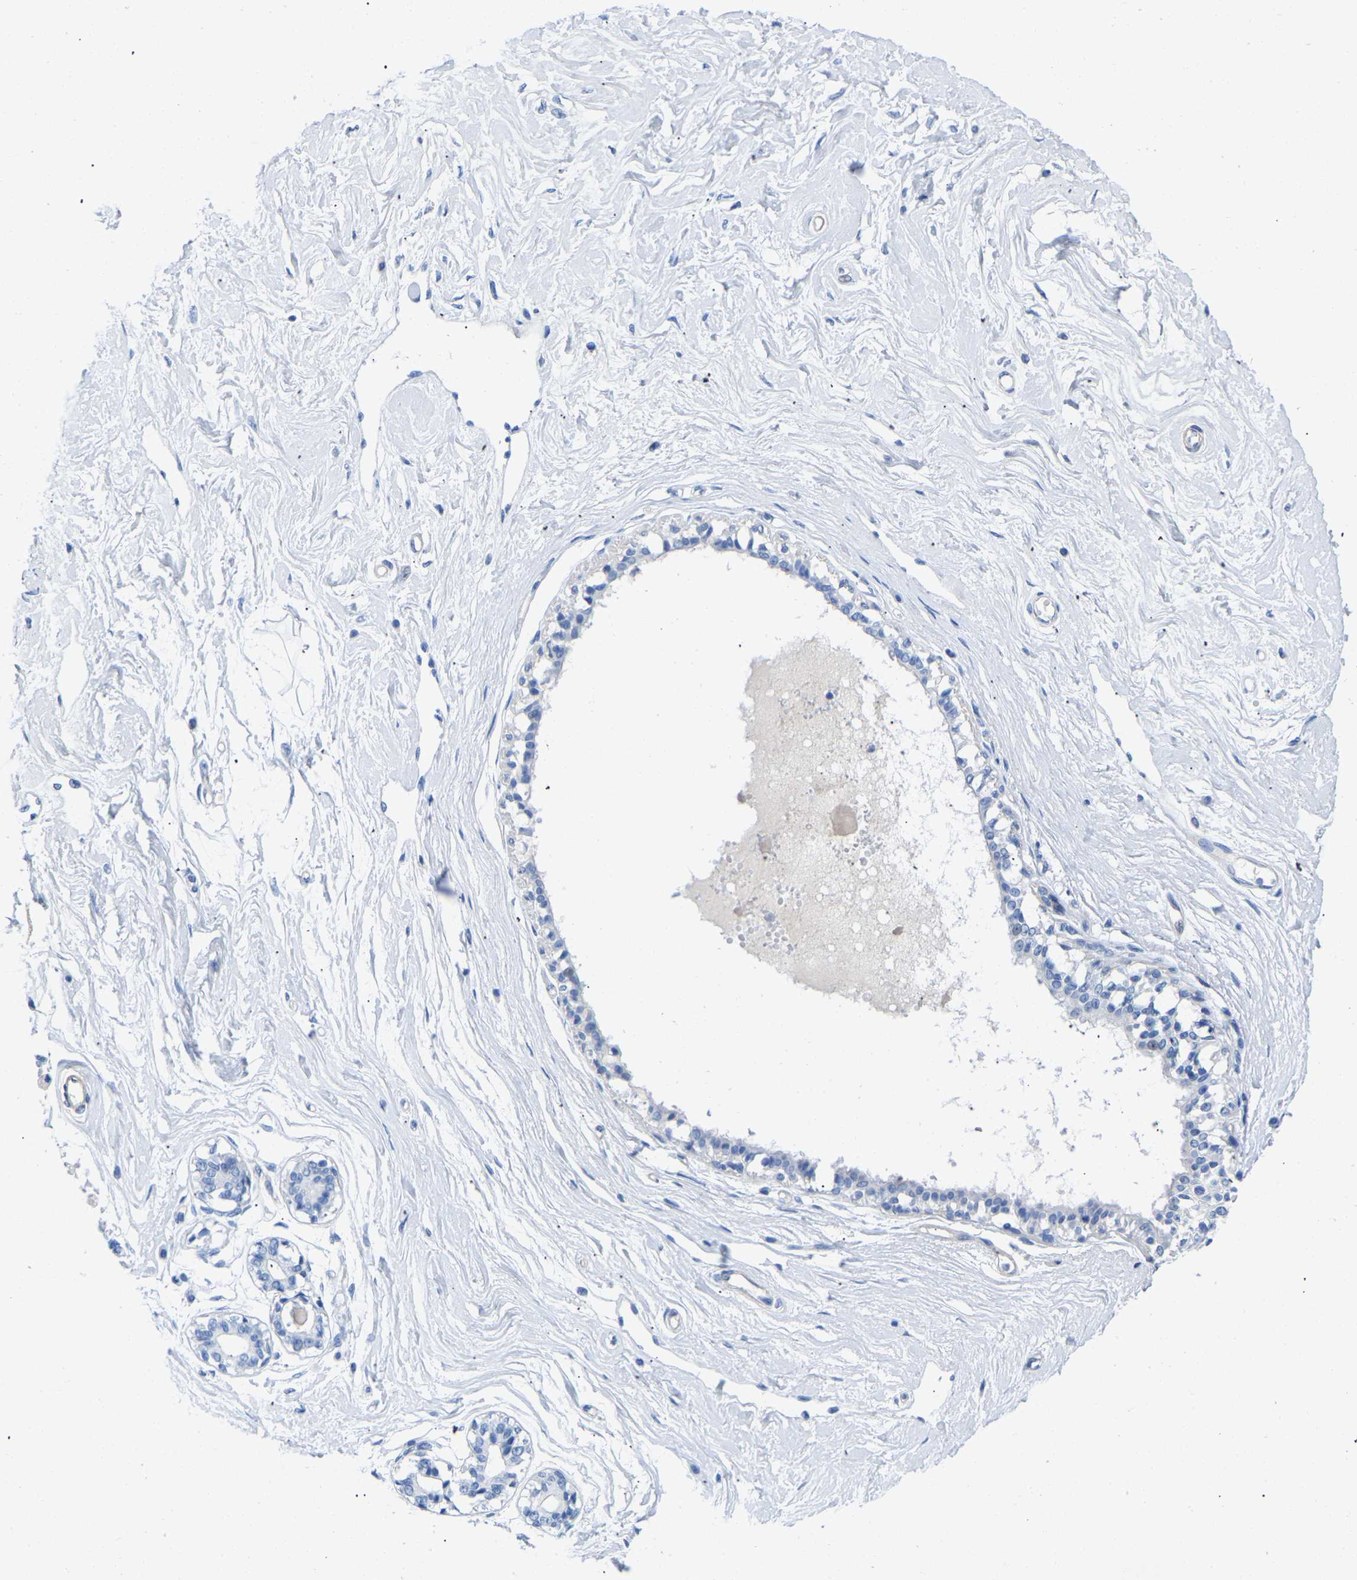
{"staining": {"intensity": "negative", "quantity": "none", "location": "none"}, "tissue": "breast", "cell_type": "Adipocytes", "image_type": "normal", "snomed": [{"axis": "morphology", "description": "Normal tissue, NOS"}, {"axis": "topography", "description": "Breast"}], "caption": "The histopathology image exhibits no staining of adipocytes in unremarkable breast.", "gene": "UPK3A", "patient": {"sex": "female", "age": 45}}